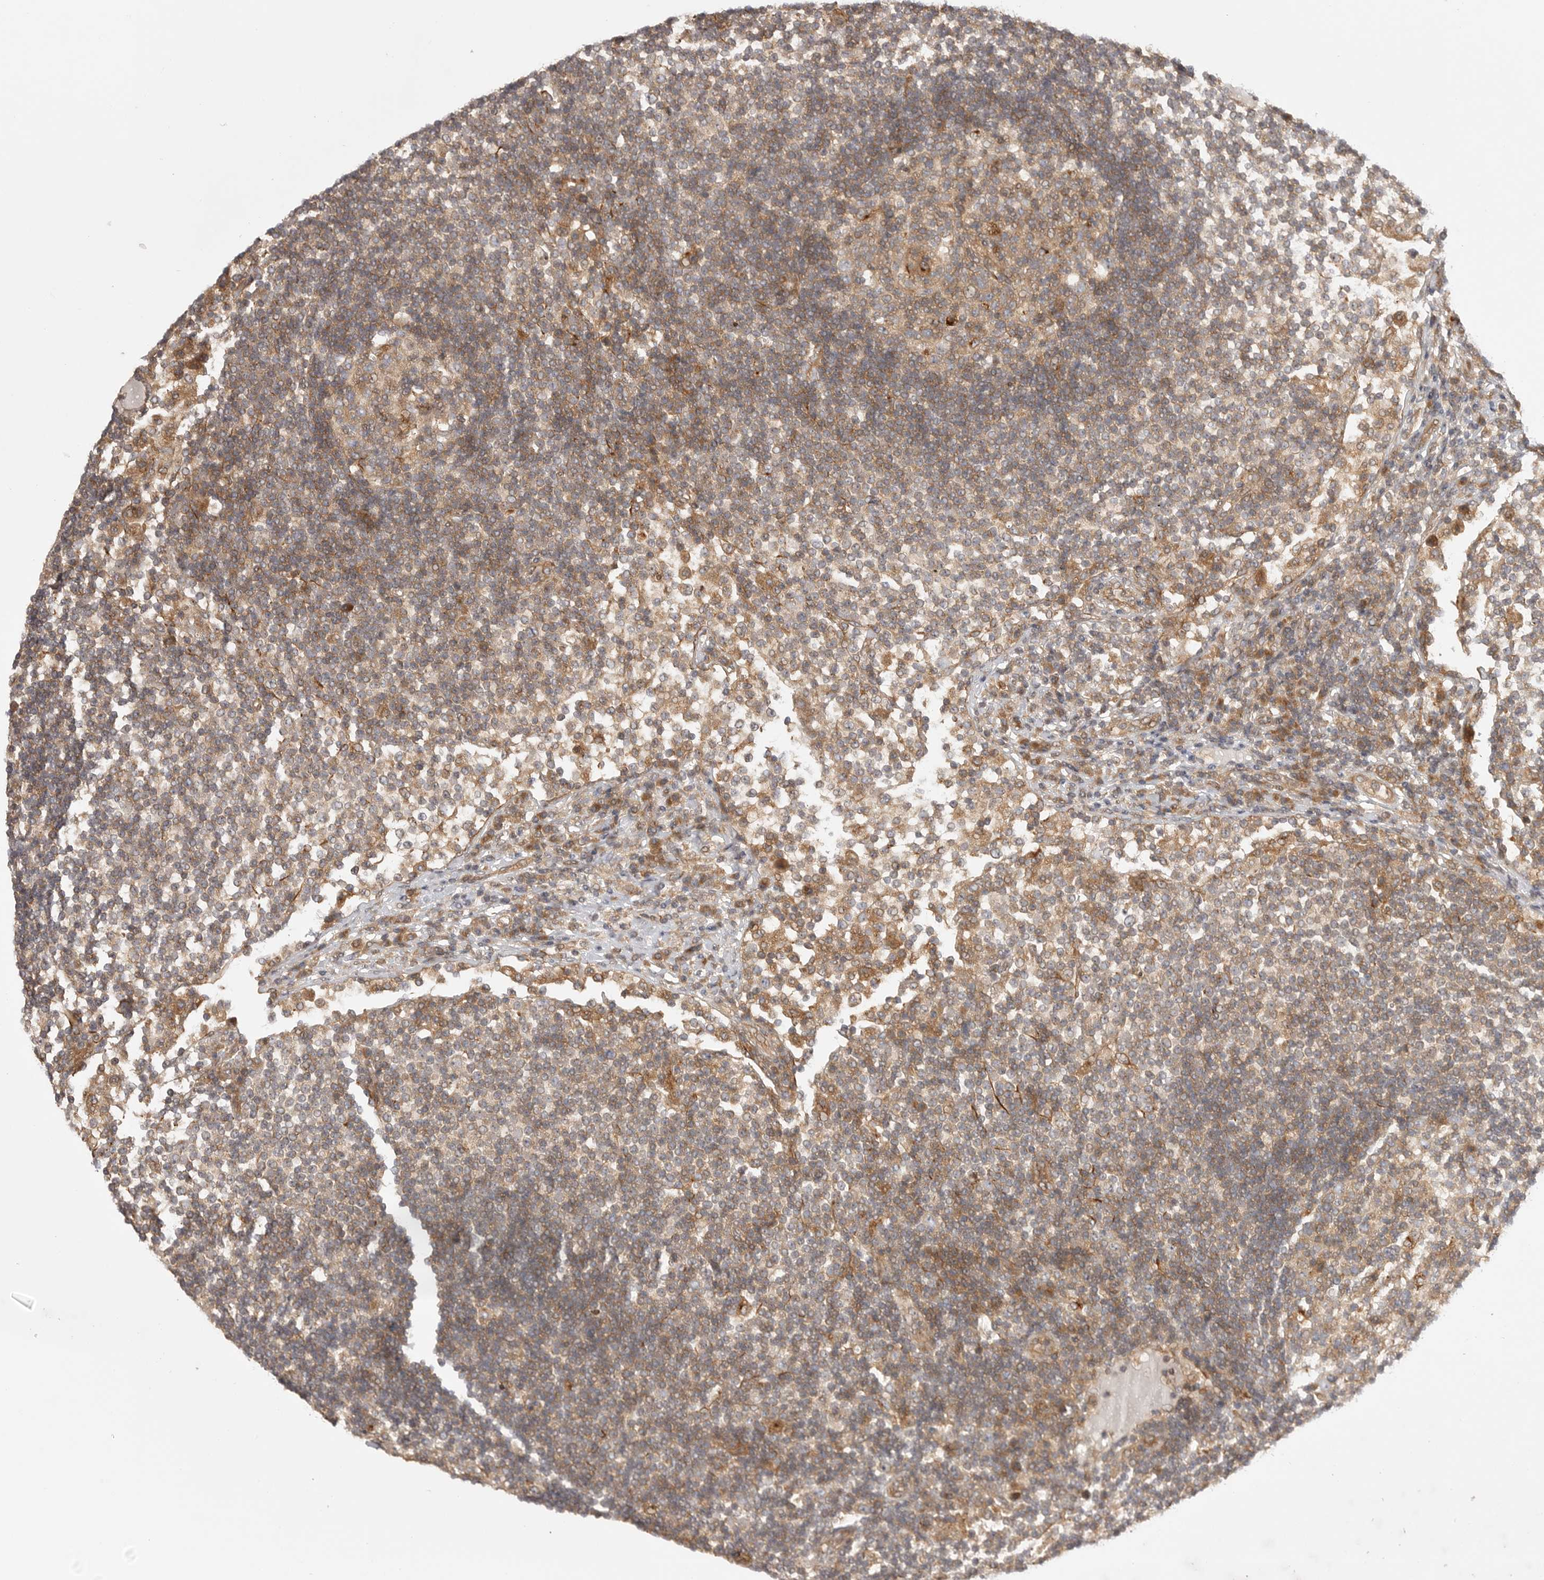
{"staining": {"intensity": "moderate", "quantity": ">75%", "location": "cytoplasmic/membranous"}, "tissue": "lymph node", "cell_type": "Germinal center cells", "image_type": "normal", "snomed": [{"axis": "morphology", "description": "Normal tissue, NOS"}, {"axis": "topography", "description": "Lymph node"}], "caption": "IHC (DAB) staining of benign lymph node exhibits moderate cytoplasmic/membranous protein expression in about >75% of germinal center cells. (brown staining indicates protein expression, while blue staining denotes nuclei).", "gene": "CCPG1", "patient": {"sex": "female", "age": 53}}